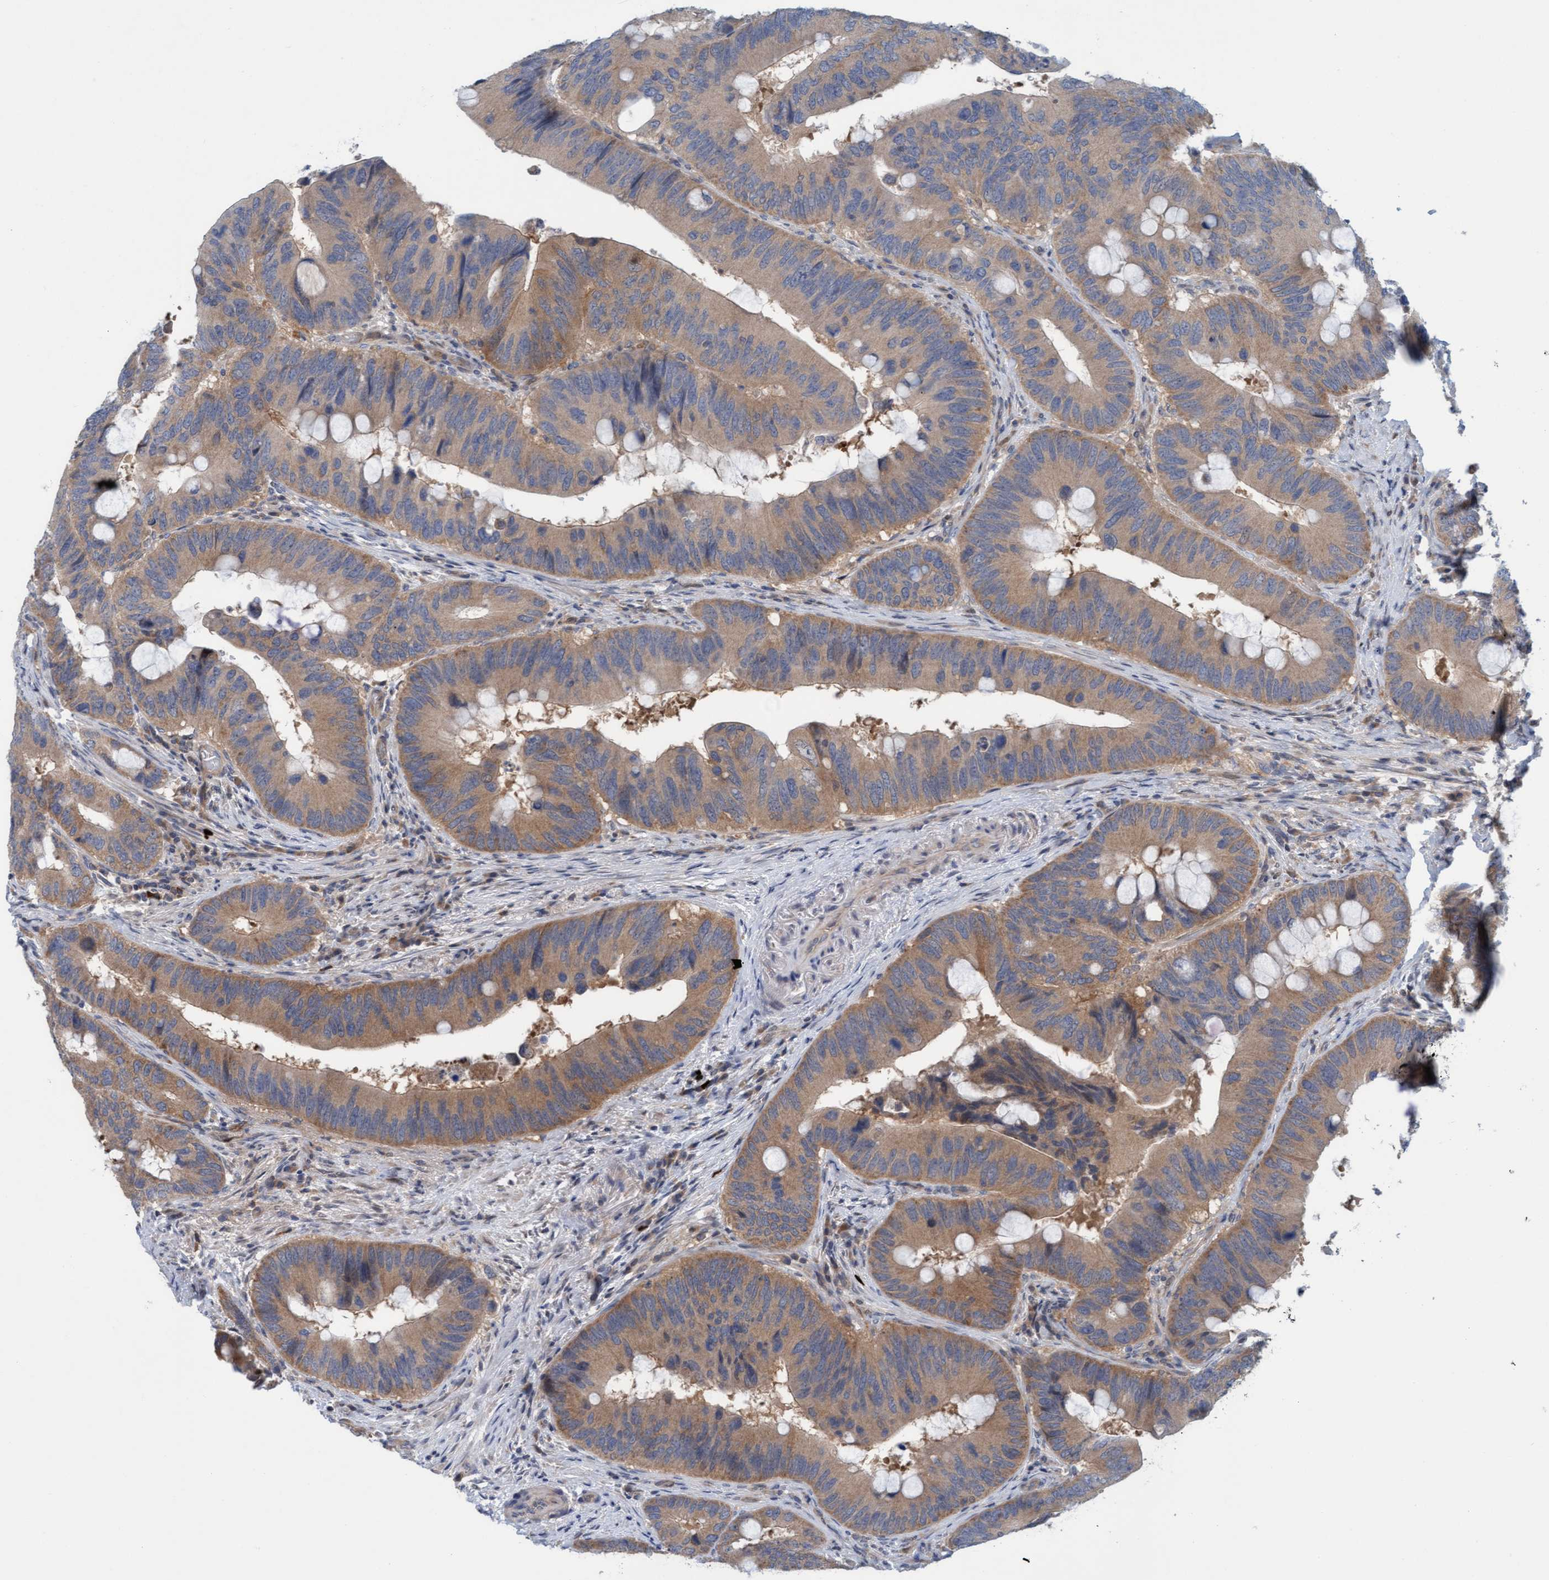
{"staining": {"intensity": "moderate", "quantity": ">75%", "location": "cytoplasmic/membranous"}, "tissue": "colorectal cancer", "cell_type": "Tumor cells", "image_type": "cancer", "snomed": [{"axis": "morphology", "description": "Adenocarcinoma, NOS"}, {"axis": "topography", "description": "Colon"}], "caption": "The image demonstrates a brown stain indicating the presence of a protein in the cytoplasmic/membranous of tumor cells in colorectal cancer (adenocarcinoma). (DAB IHC, brown staining for protein, blue staining for nuclei).", "gene": "KLHL25", "patient": {"sex": "male", "age": 71}}